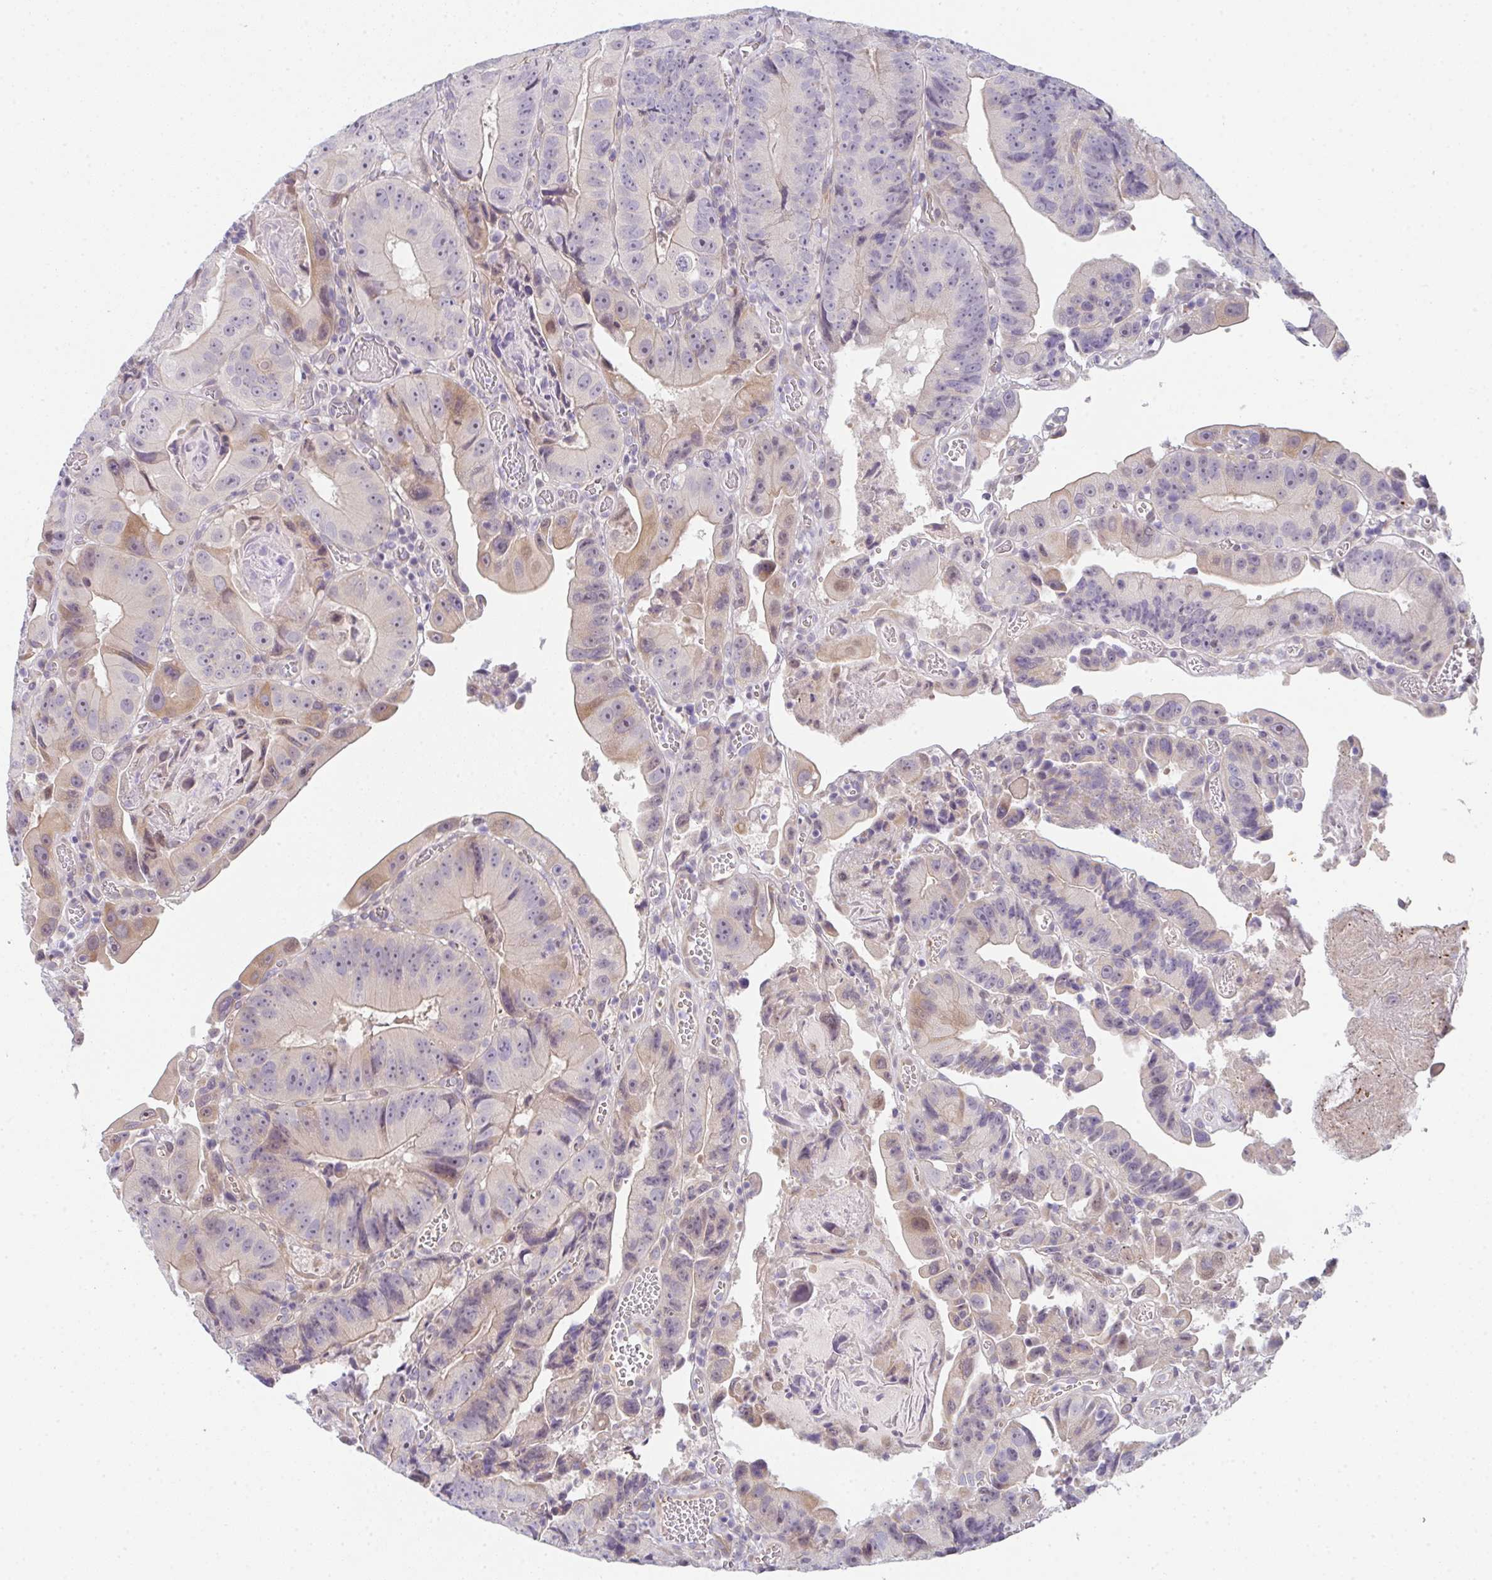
{"staining": {"intensity": "moderate", "quantity": "<25%", "location": "cytoplasmic/membranous"}, "tissue": "colorectal cancer", "cell_type": "Tumor cells", "image_type": "cancer", "snomed": [{"axis": "morphology", "description": "Adenocarcinoma, NOS"}, {"axis": "topography", "description": "Colon"}], "caption": "There is low levels of moderate cytoplasmic/membranous positivity in tumor cells of adenocarcinoma (colorectal), as demonstrated by immunohistochemical staining (brown color).", "gene": "TNFRSF10A", "patient": {"sex": "female", "age": 86}}